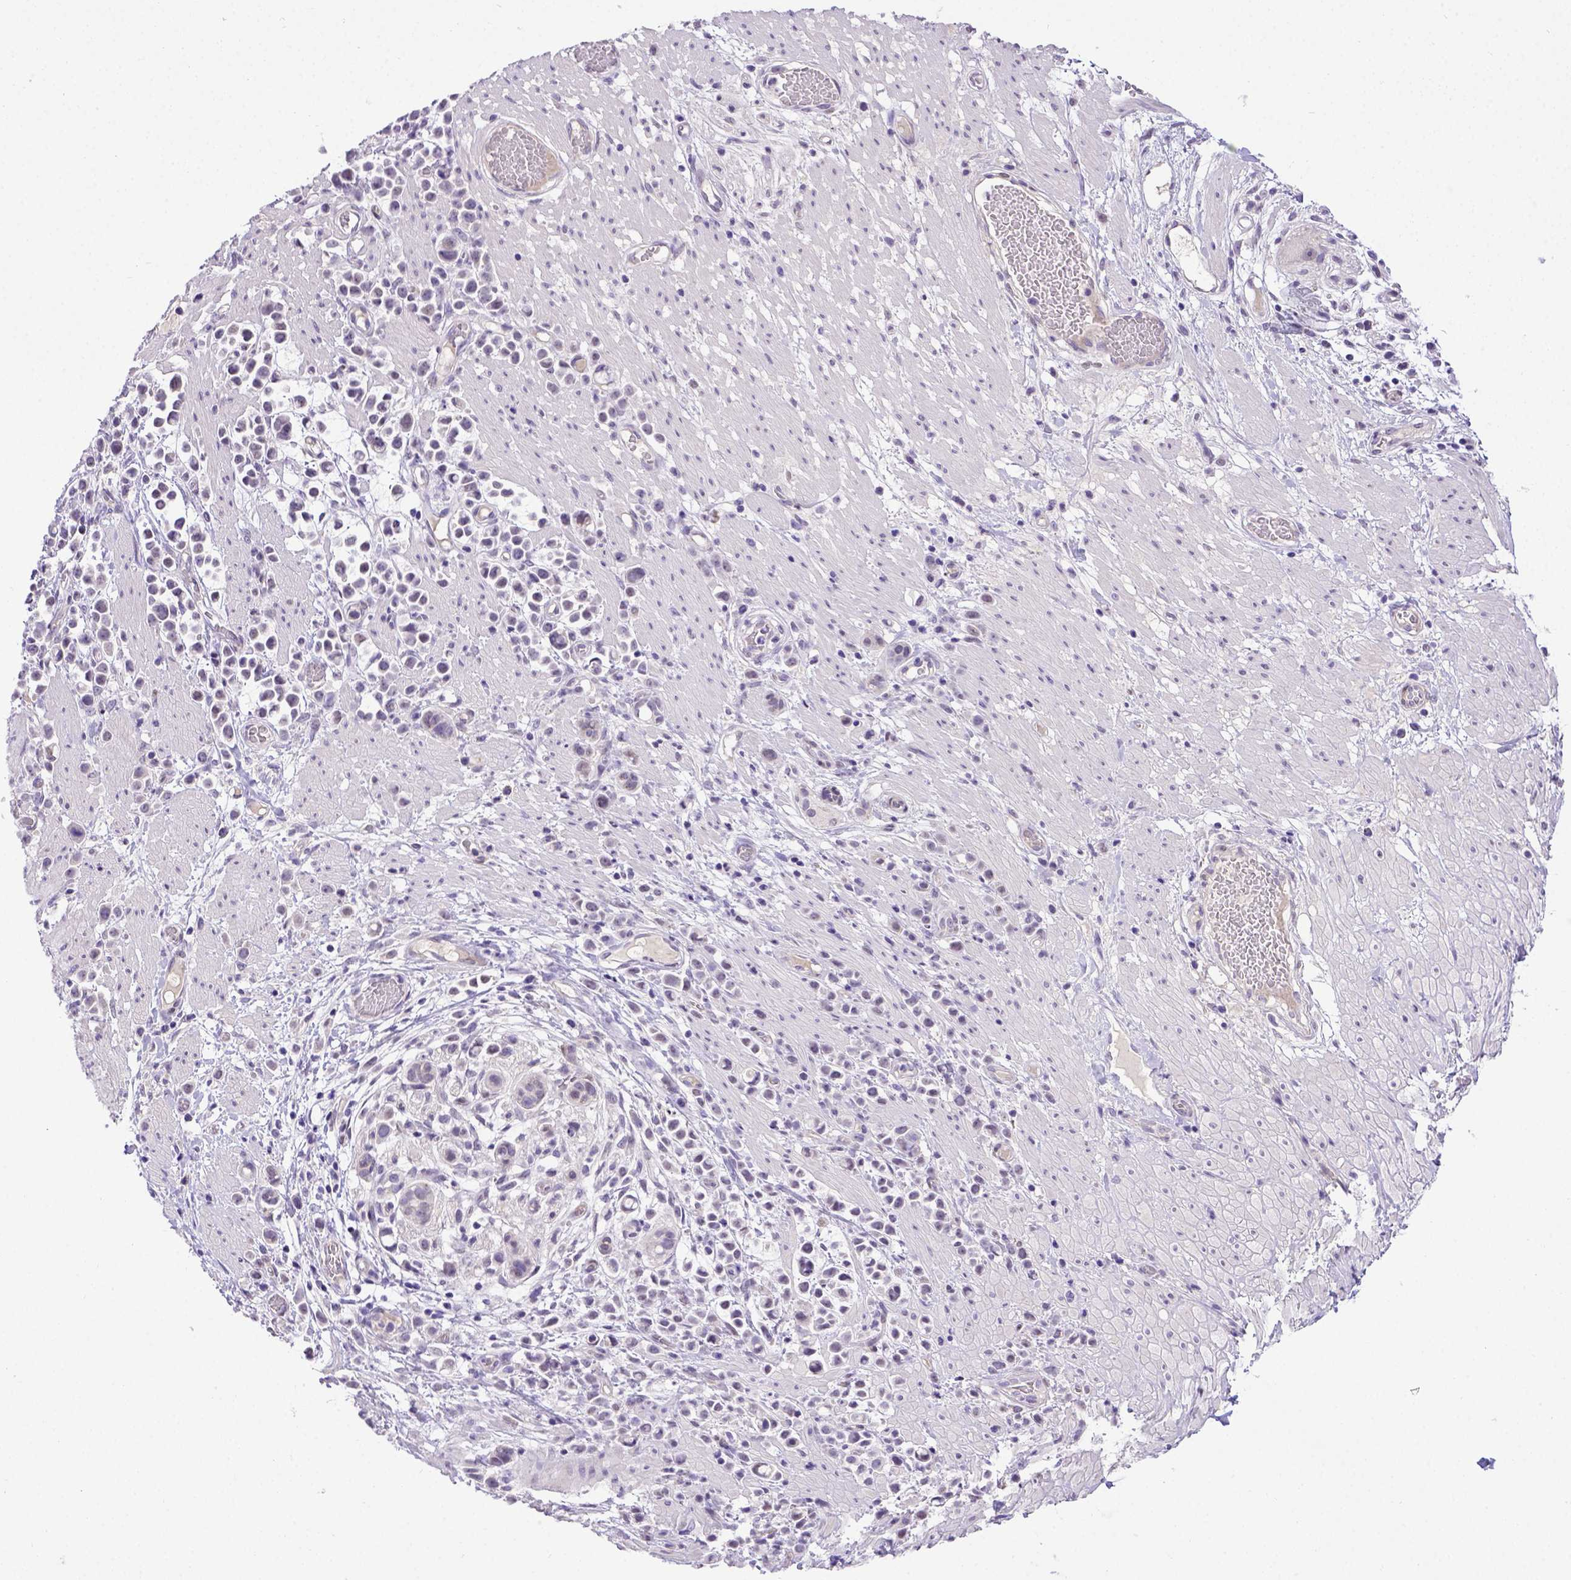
{"staining": {"intensity": "negative", "quantity": "none", "location": "none"}, "tissue": "stomach cancer", "cell_type": "Tumor cells", "image_type": "cancer", "snomed": [{"axis": "morphology", "description": "Adenocarcinoma, NOS"}, {"axis": "topography", "description": "Stomach"}], "caption": "This is an immunohistochemistry photomicrograph of human adenocarcinoma (stomach). There is no positivity in tumor cells.", "gene": "BTN1A1", "patient": {"sex": "male", "age": 82}}